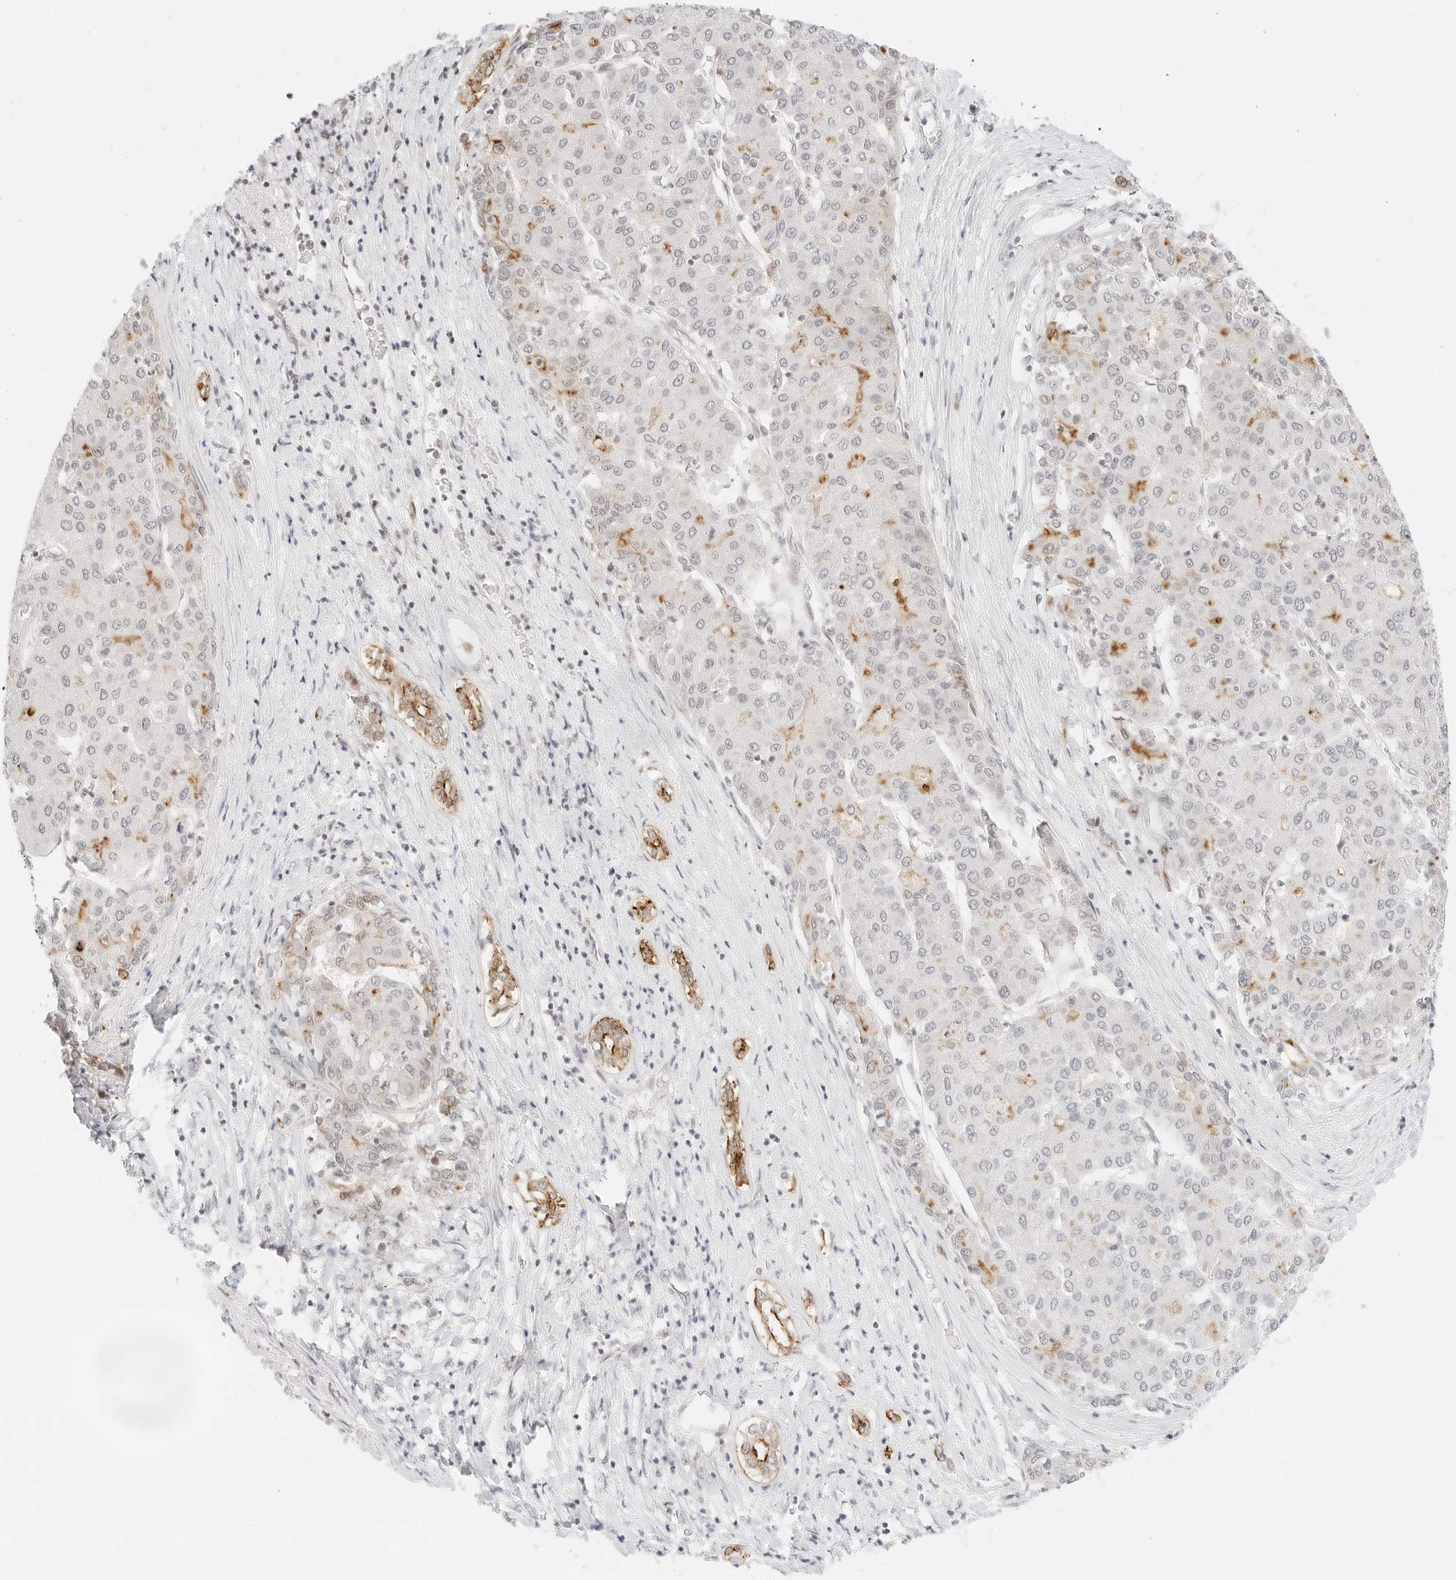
{"staining": {"intensity": "moderate", "quantity": "<25%", "location": "cytoplasmic/membranous"}, "tissue": "liver cancer", "cell_type": "Tumor cells", "image_type": "cancer", "snomed": [{"axis": "morphology", "description": "Carcinoma, Hepatocellular, NOS"}, {"axis": "topography", "description": "Liver"}], "caption": "Moderate cytoplasmic/membranous positivity is seen in approximately <25% of tumor cells in hepatocellular carcinoma (liver).", "gene": "GNAS", "patient": {"sex": "male", "age": 65}}